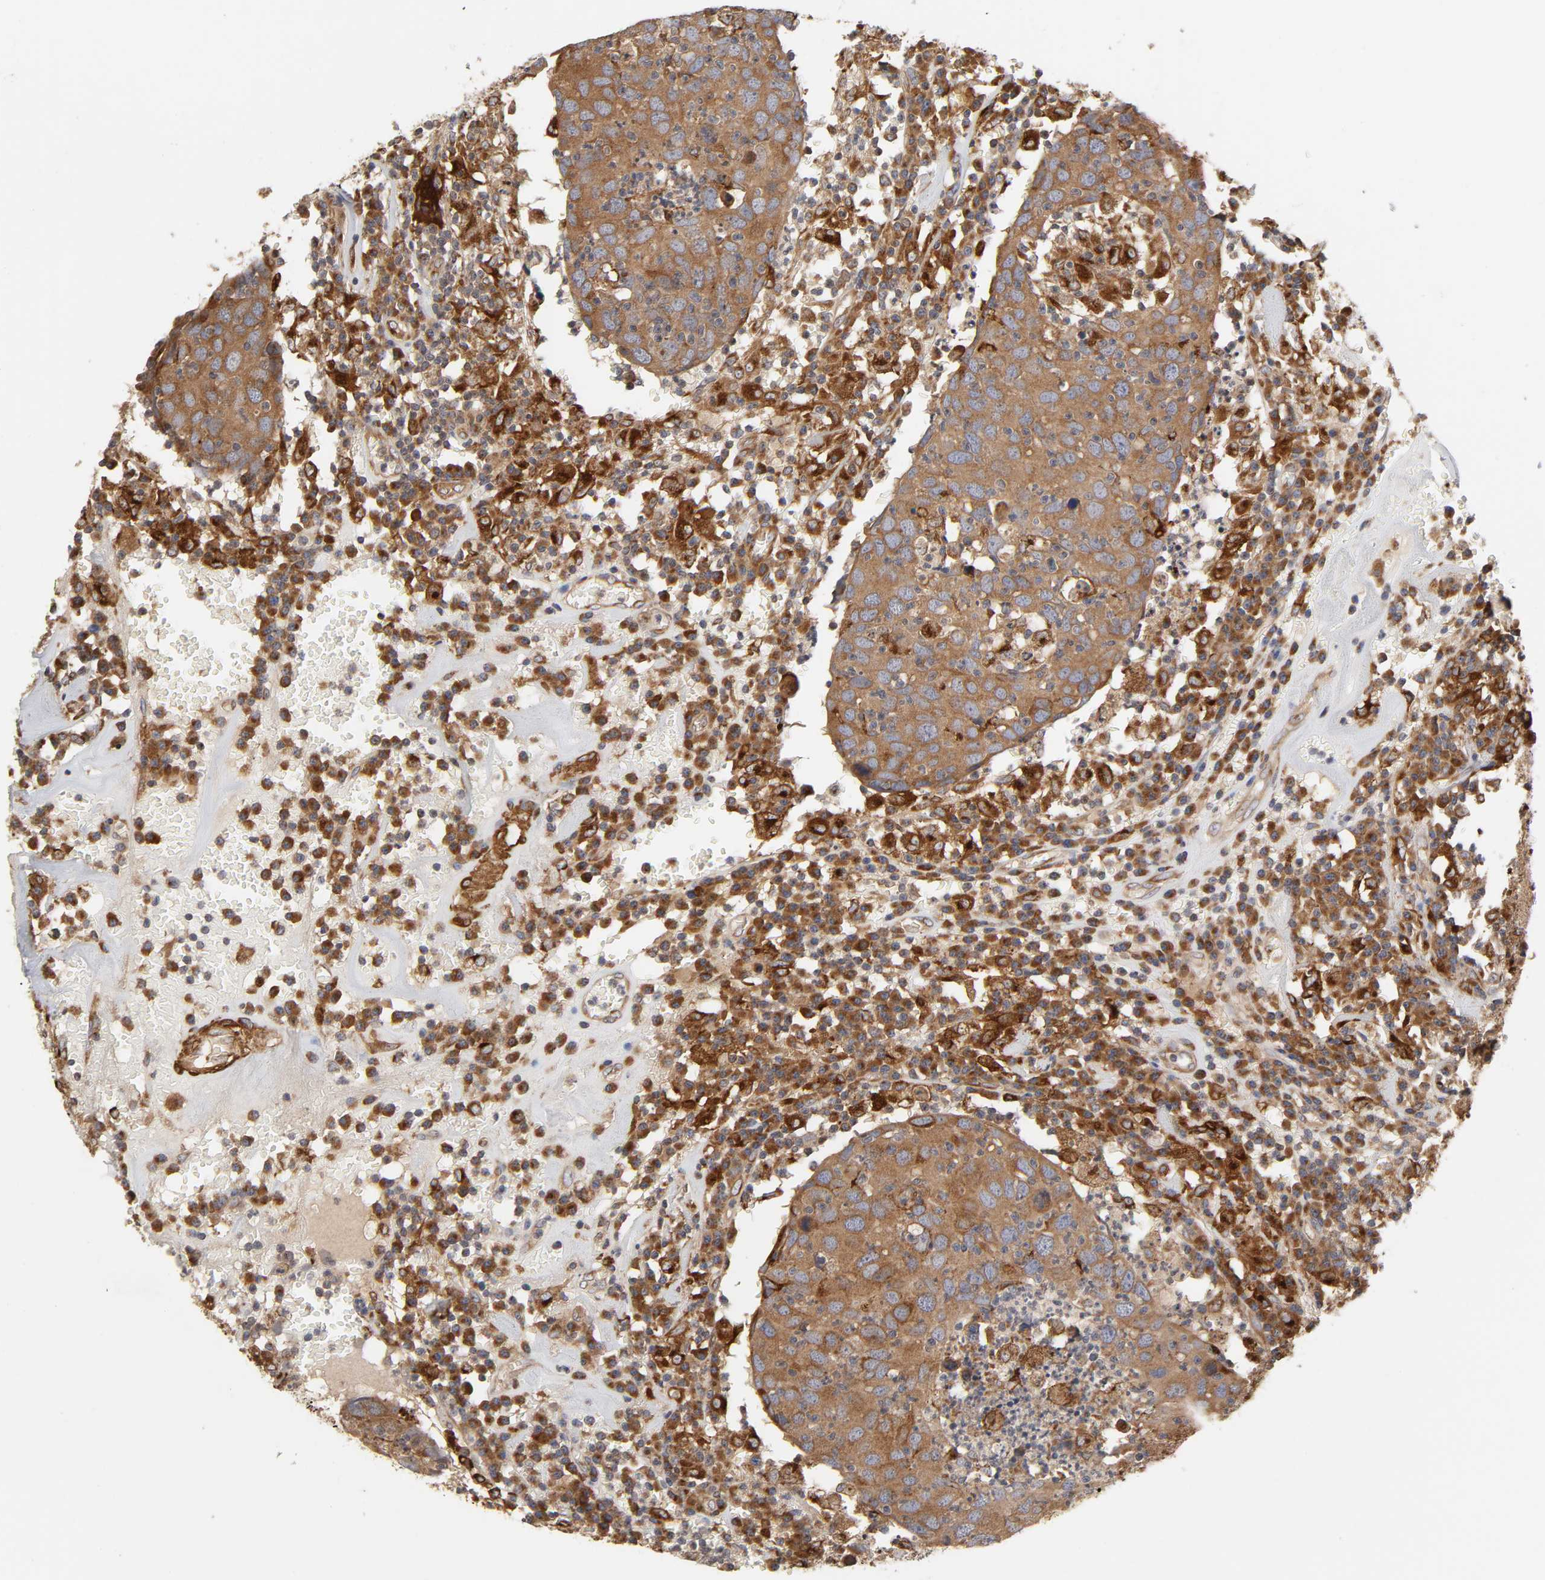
{"staining": {"intensity": "strong", "quantity": ">75%", "location": "cytoplasmic/membranous"}, "tissue": "head and neck cancer", "cell_type": "Tumor cells", "image_type": "cancer", "snomed": [{"axis": "morphology", "description": "Adenocarcinoma, NOS"}, {"axis": "topography", "description": "Salivary gland"}, {"axis": "topography", "description": "Head-Neck"}], "caption": "Immunohistochemical staining of human head and neck cancer (adenocarcinoma) reveals high levels of strong cytoplasmic/membranous expression in approximately >75% of tumor cells.", "gene": "GNPTG", "patient": {"sex": "female", "age": 65}}